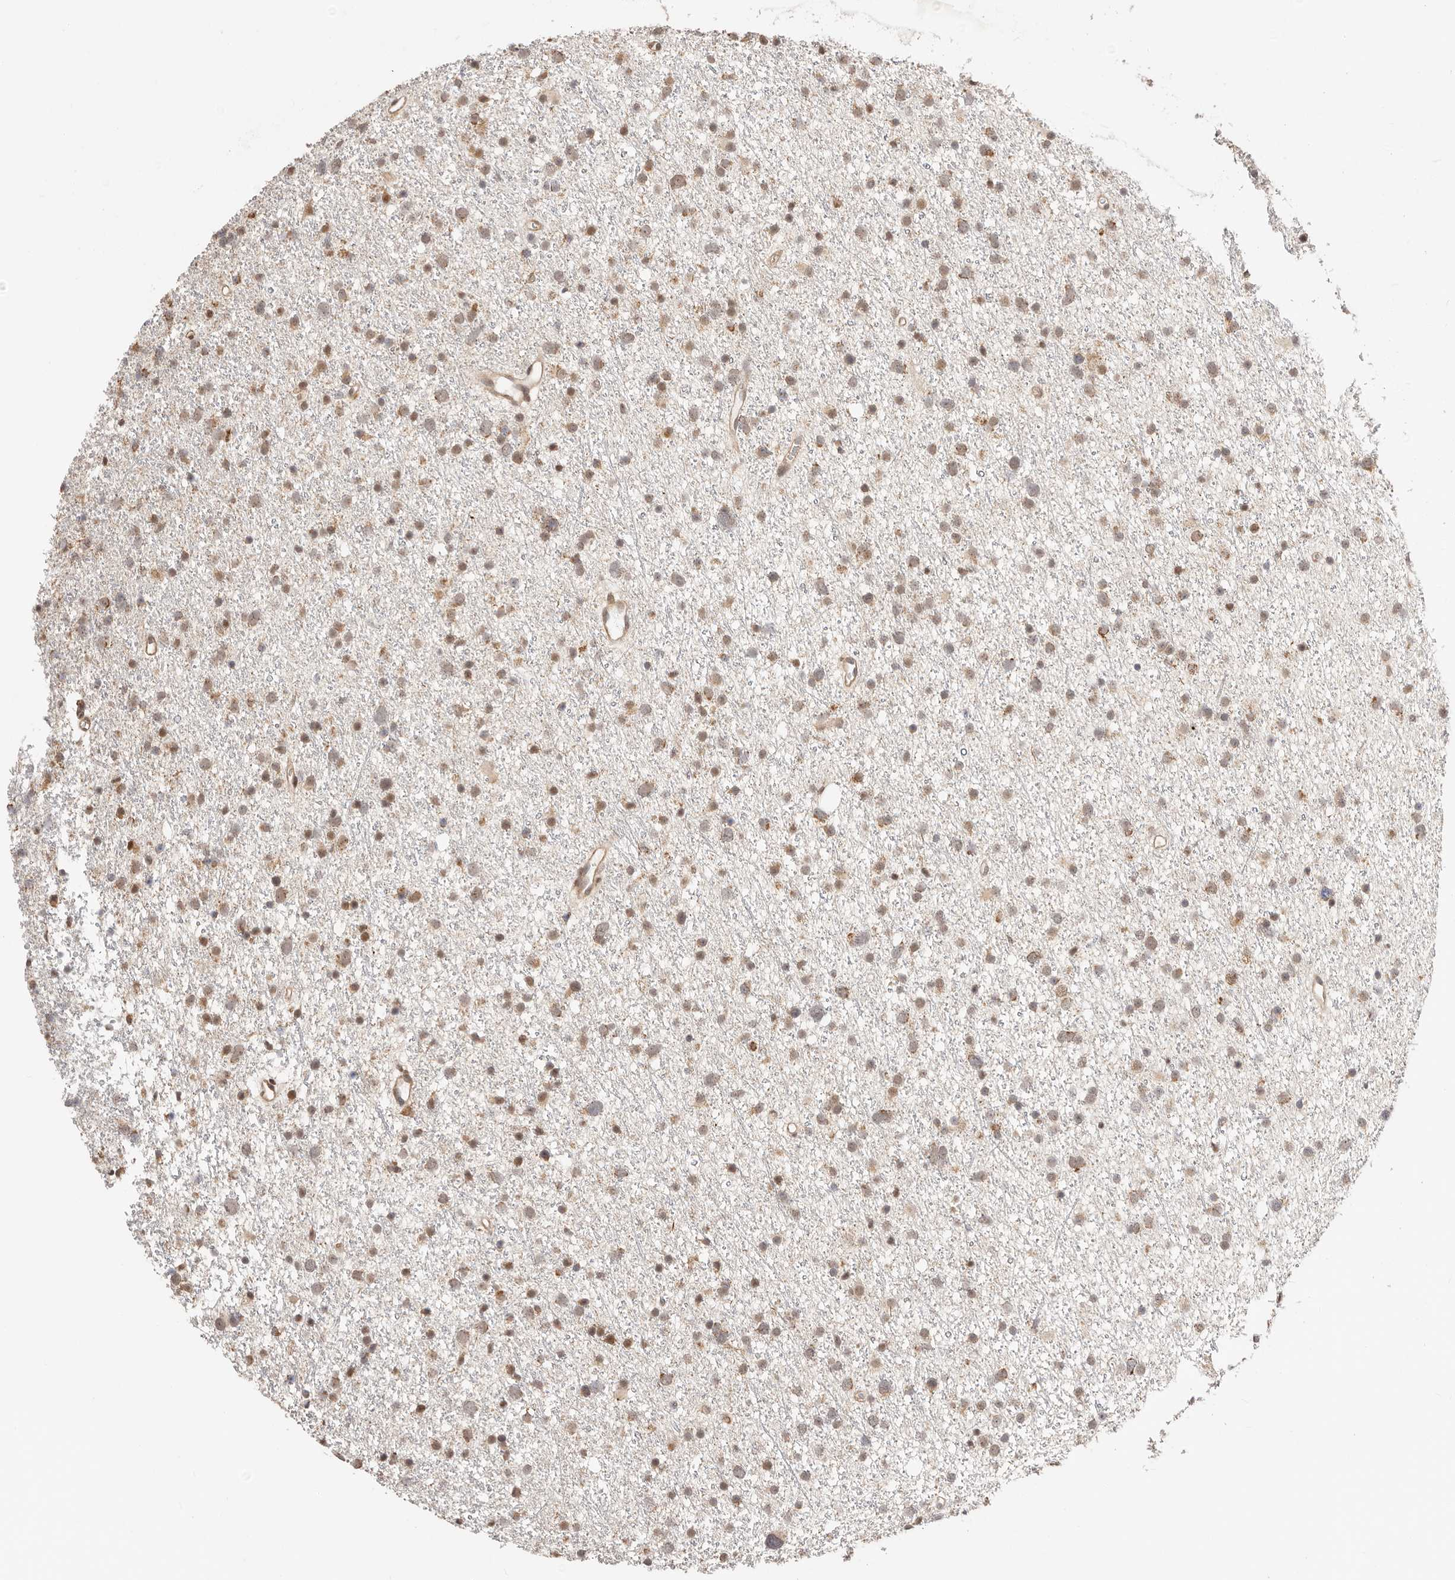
{"staining": {"intensity": "moderate", "quantity": "25%-75%", "location": "nuclear"}, "tissue": "glioma", "cell_type": "Tumor cells", "image_type": "cancer", "snomed": [{"axis": "morphology", "description": "Glioma, malignant, Low grade"}, {"axis": "topography", "description": "Cerebral cortex"}], "caption": "Tumor cells display medium levels of moderate nuclear staining in approximately 25%-75% of cells in malignant low-grade glioma. Nuclei are stained in blue.", "gene": "CTNNBL1", "patient": {"sex": "female", "age": 39}}